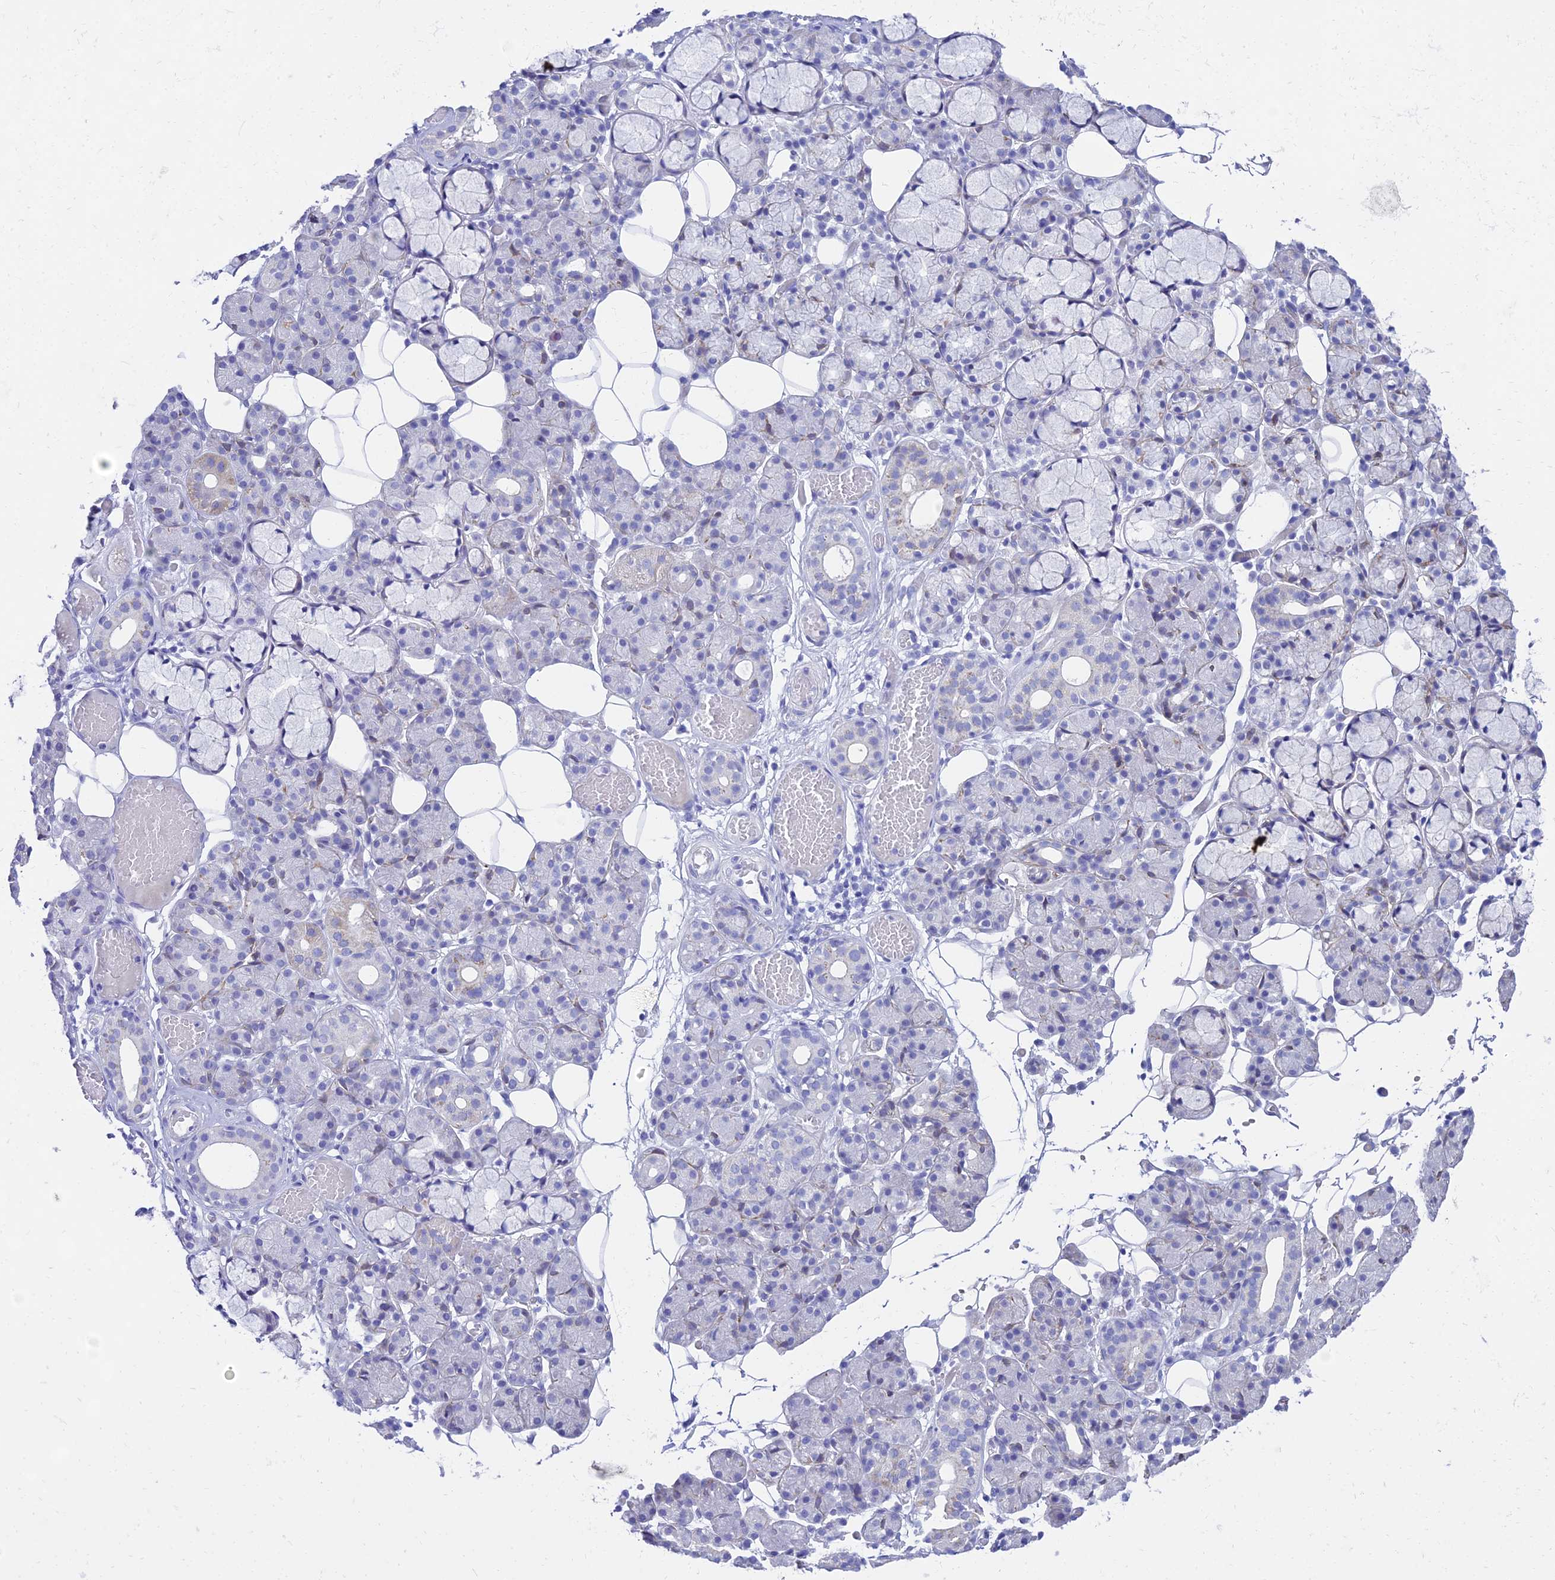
{"staining": {"intensity": "negative", "quantity": "none", "location": "none"}, "tissue": "salivary gland", "cell_type": "Glandular cells", "image_type": "normal", "snomed": [{"axis": "morphology", "description": "Normal tissue, NOS"}, {"axis": "topography", "description": "Salivary gland"}], "caption": "Immunohistochemistry of benign salivary gland exhibits no expression in glandular cells. The staining was performed using DAB (3,3'-diaminobenzidine) to visualize the protein expression in brown, while the nuclei were stained in blue with hematoxylin (Magnification: 20x).", "gene": "TAC3", "patient": {"sex": "male", "age": 63}}